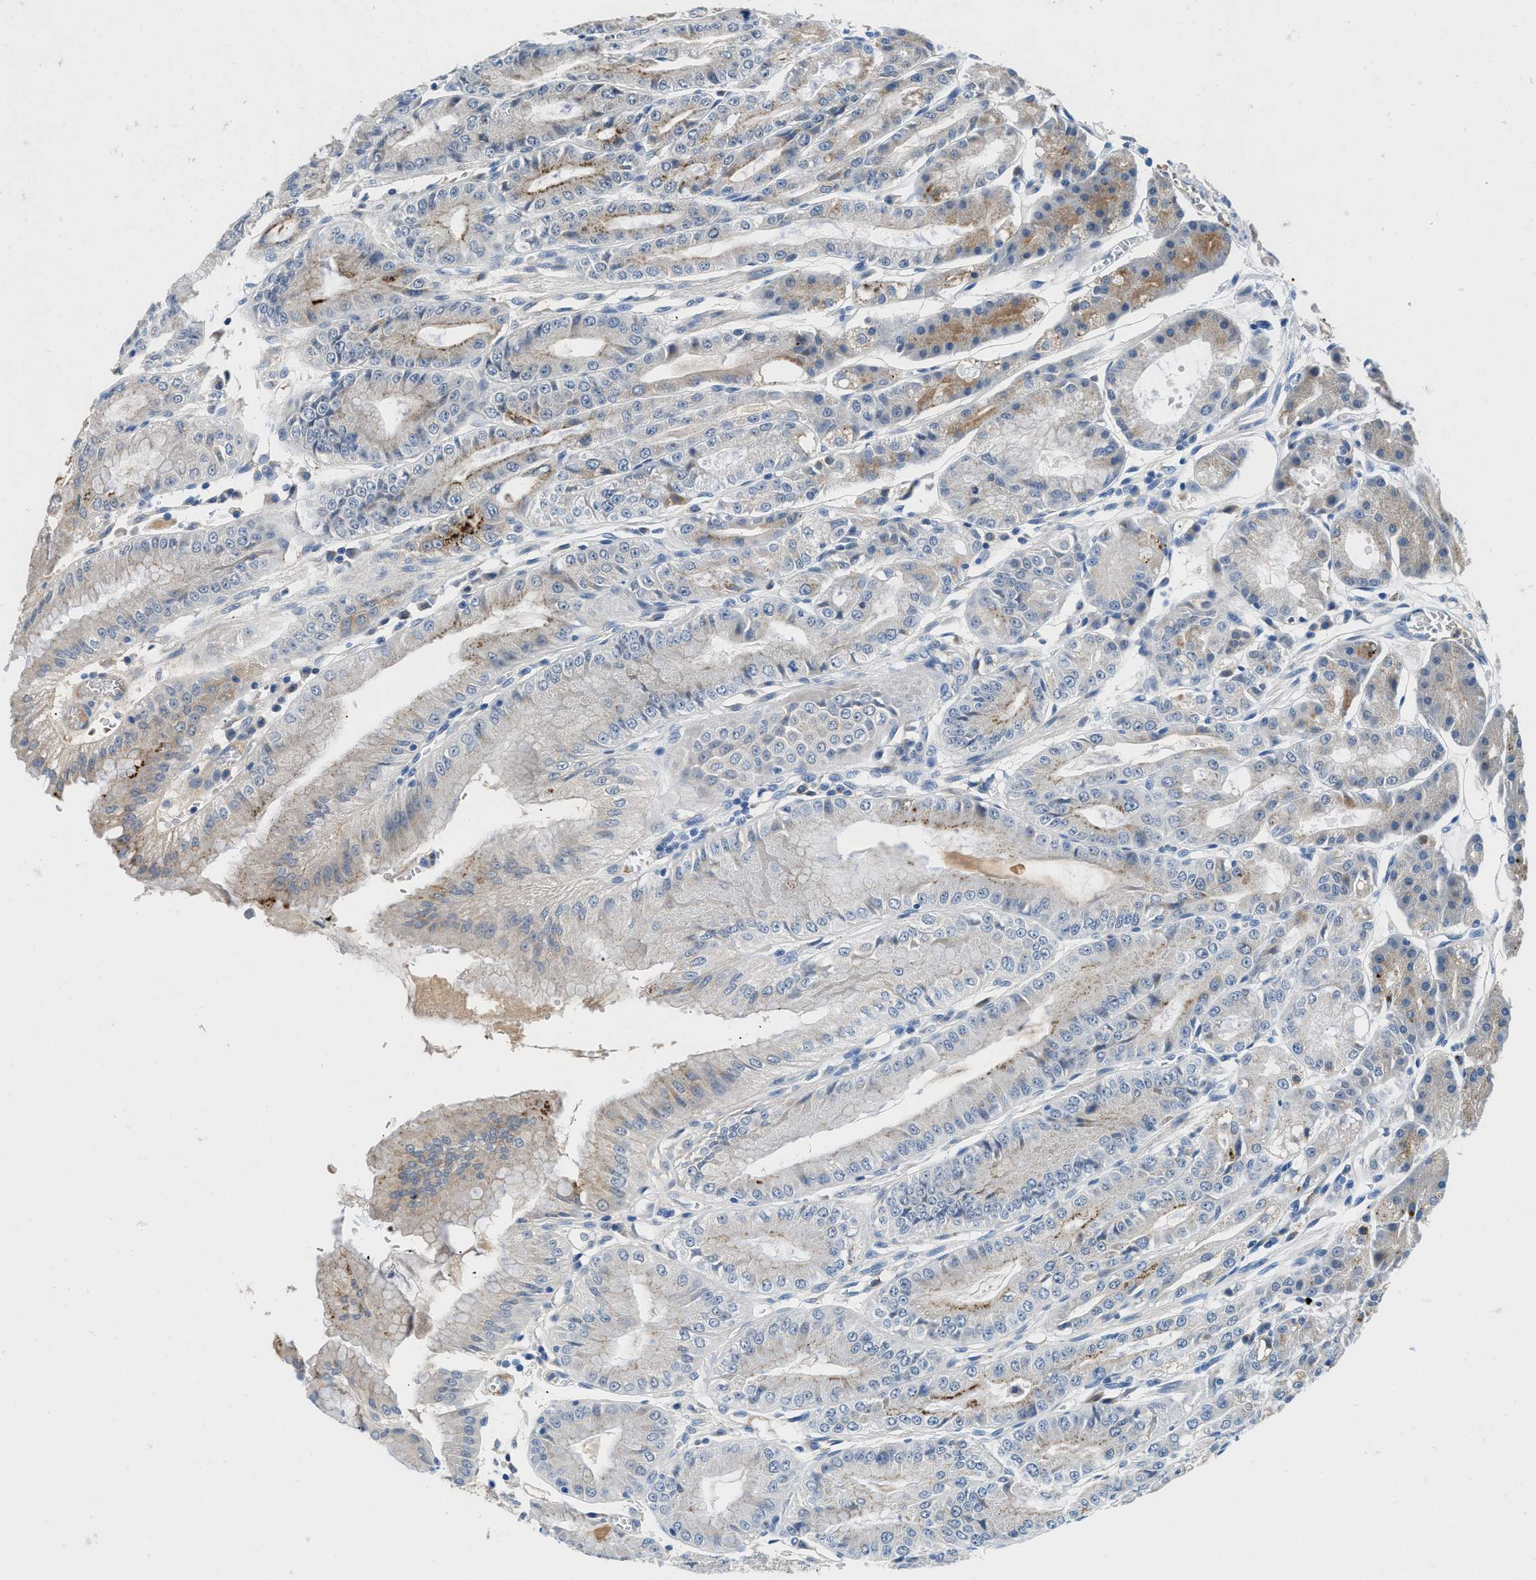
{"staining": {"intensity": "moderate", "quantity": "<25%", "location": "cytoplasmic/membranous"}, "tissue": "stomach", "cell_type": "Glandular cells", "image_type": "normal", "snomed": [{"axis": "morphology", "description": "Normal tissue, NOS"}, {"axis": "topography", "description": "Stomach, lower"}], "caption": "Brown immunohistochemical staining in normal stomach displays moderate cytoplasmic/membranous expression in about <25% of glandular cells.", "gene": "TSPAN3", "patient": {"sex": "male", "age": 71}}